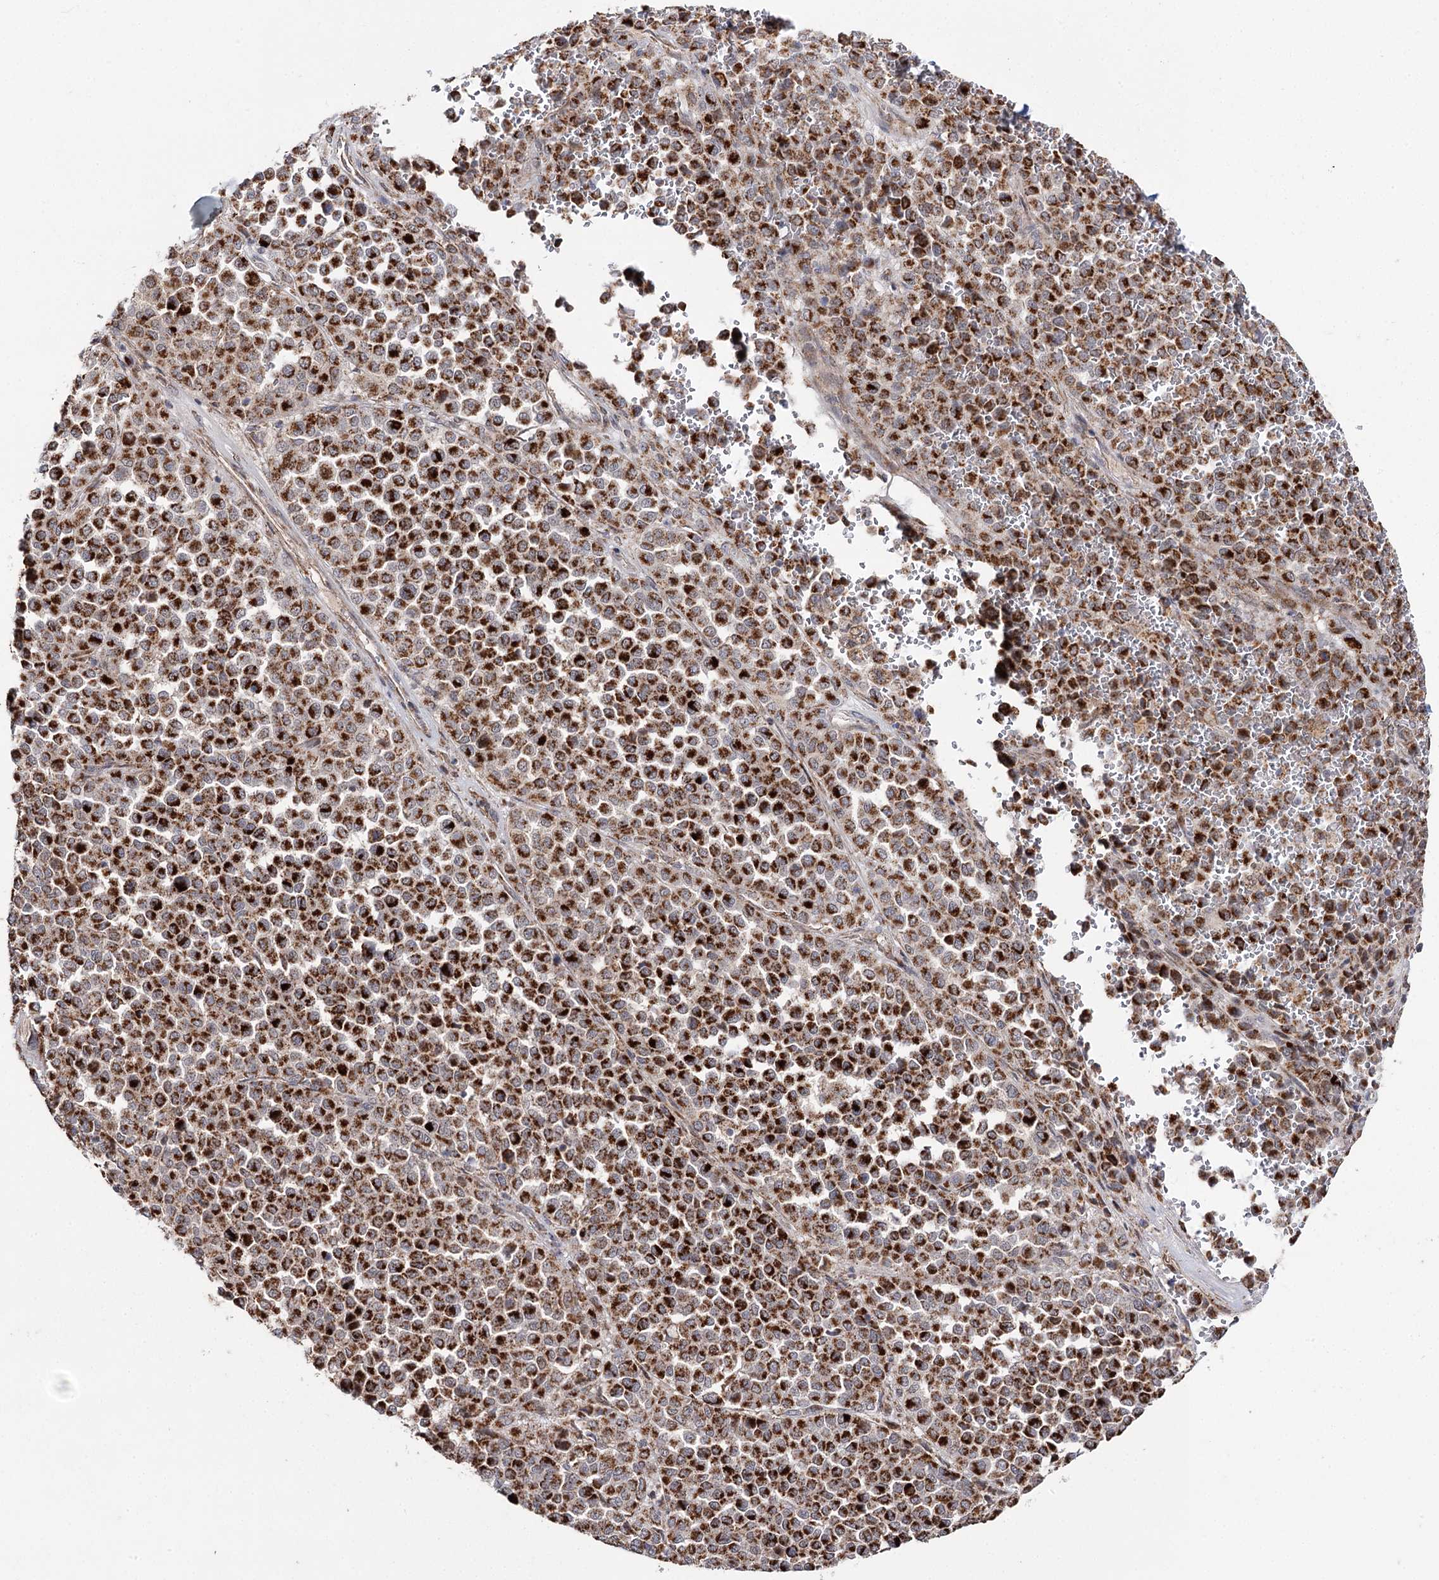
{"staining": {"intensity": "strong", "quantity": ">75%", "location": "cytoplasmic/membranous"}, "tissue": "melanoma", "cell_type": "Tumor cells", "image_type": "cancer", "snomed": [{"axis": "morphology", "description": "Malignant melanoma, Metastatic site"}, {"axis": "topography", "description": "Pancreas"}], "caption": "Immunohistochemistry (IHC) micrograph of human melanoma stained for a protein (brown), which reveals high levels of strong cytoplasmic/membranous positivity in about >75% of tumor cells.", "gene": "CBR4", "patient": {"sex": "female", "age": 30}}